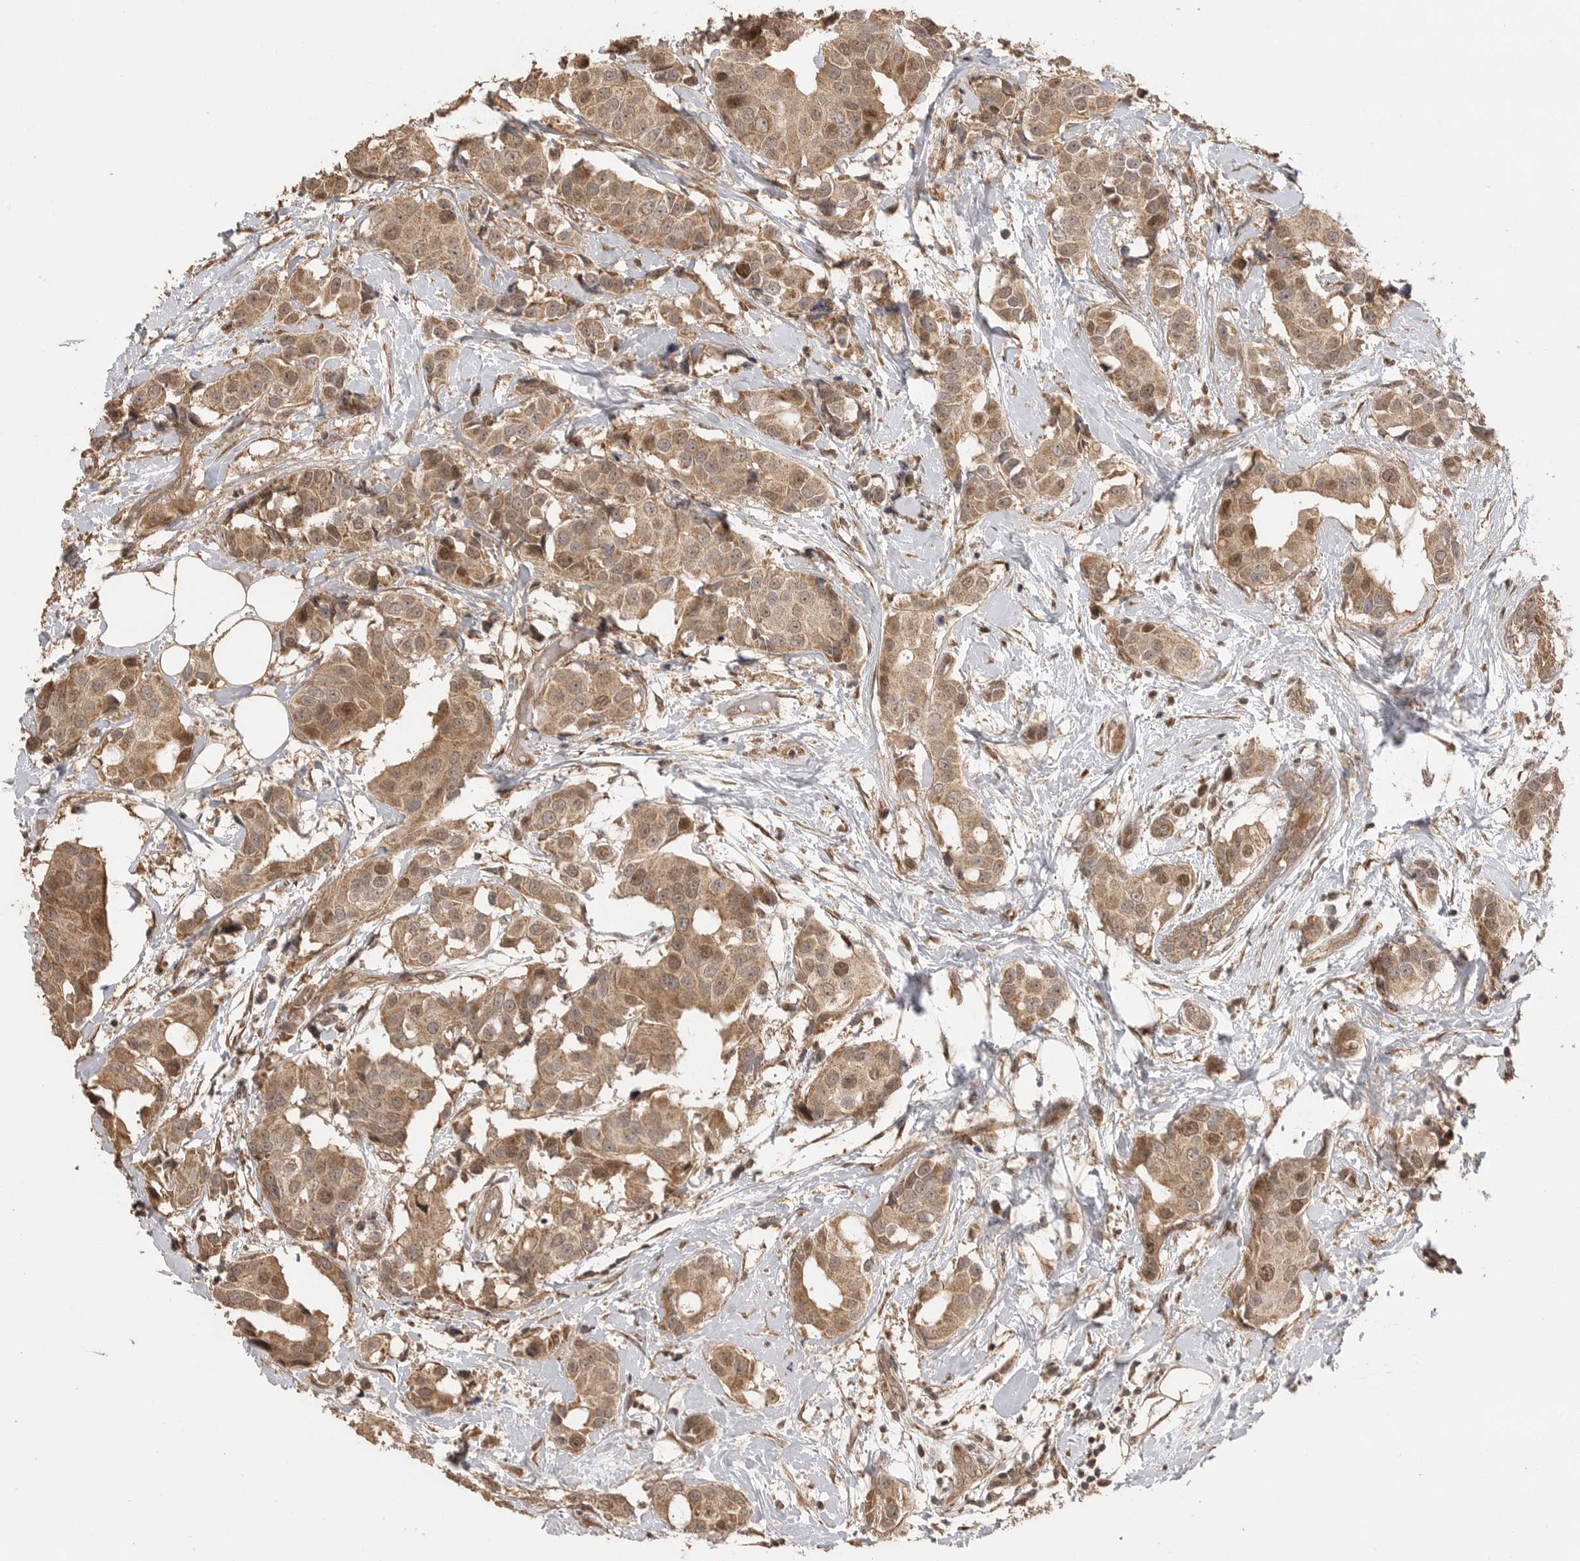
{"staining": {"intensity": "moderate", "quantity": ">75%", "location": "cytoplasmic/membranous,nuclear"}, "tissue": "breast cancer", "cell_type": "Tumor cells", "image_type": "cancer", "snomed": [{"axis": "morphology", "description": "Normal tissue, NOS"}, {"axis": "morphology", "description": "Duct carcinoma"}, {"axis": "topography", "description": "Breast"}], "caption": "Breast intraductal carcinoma stained with a brown dye displays moderate cytoplasmic/membranous and nuclear positive expression in about >75% of tumor cells.", "gene": "BOC", "patient": {"sex": "female", "age": 39}}